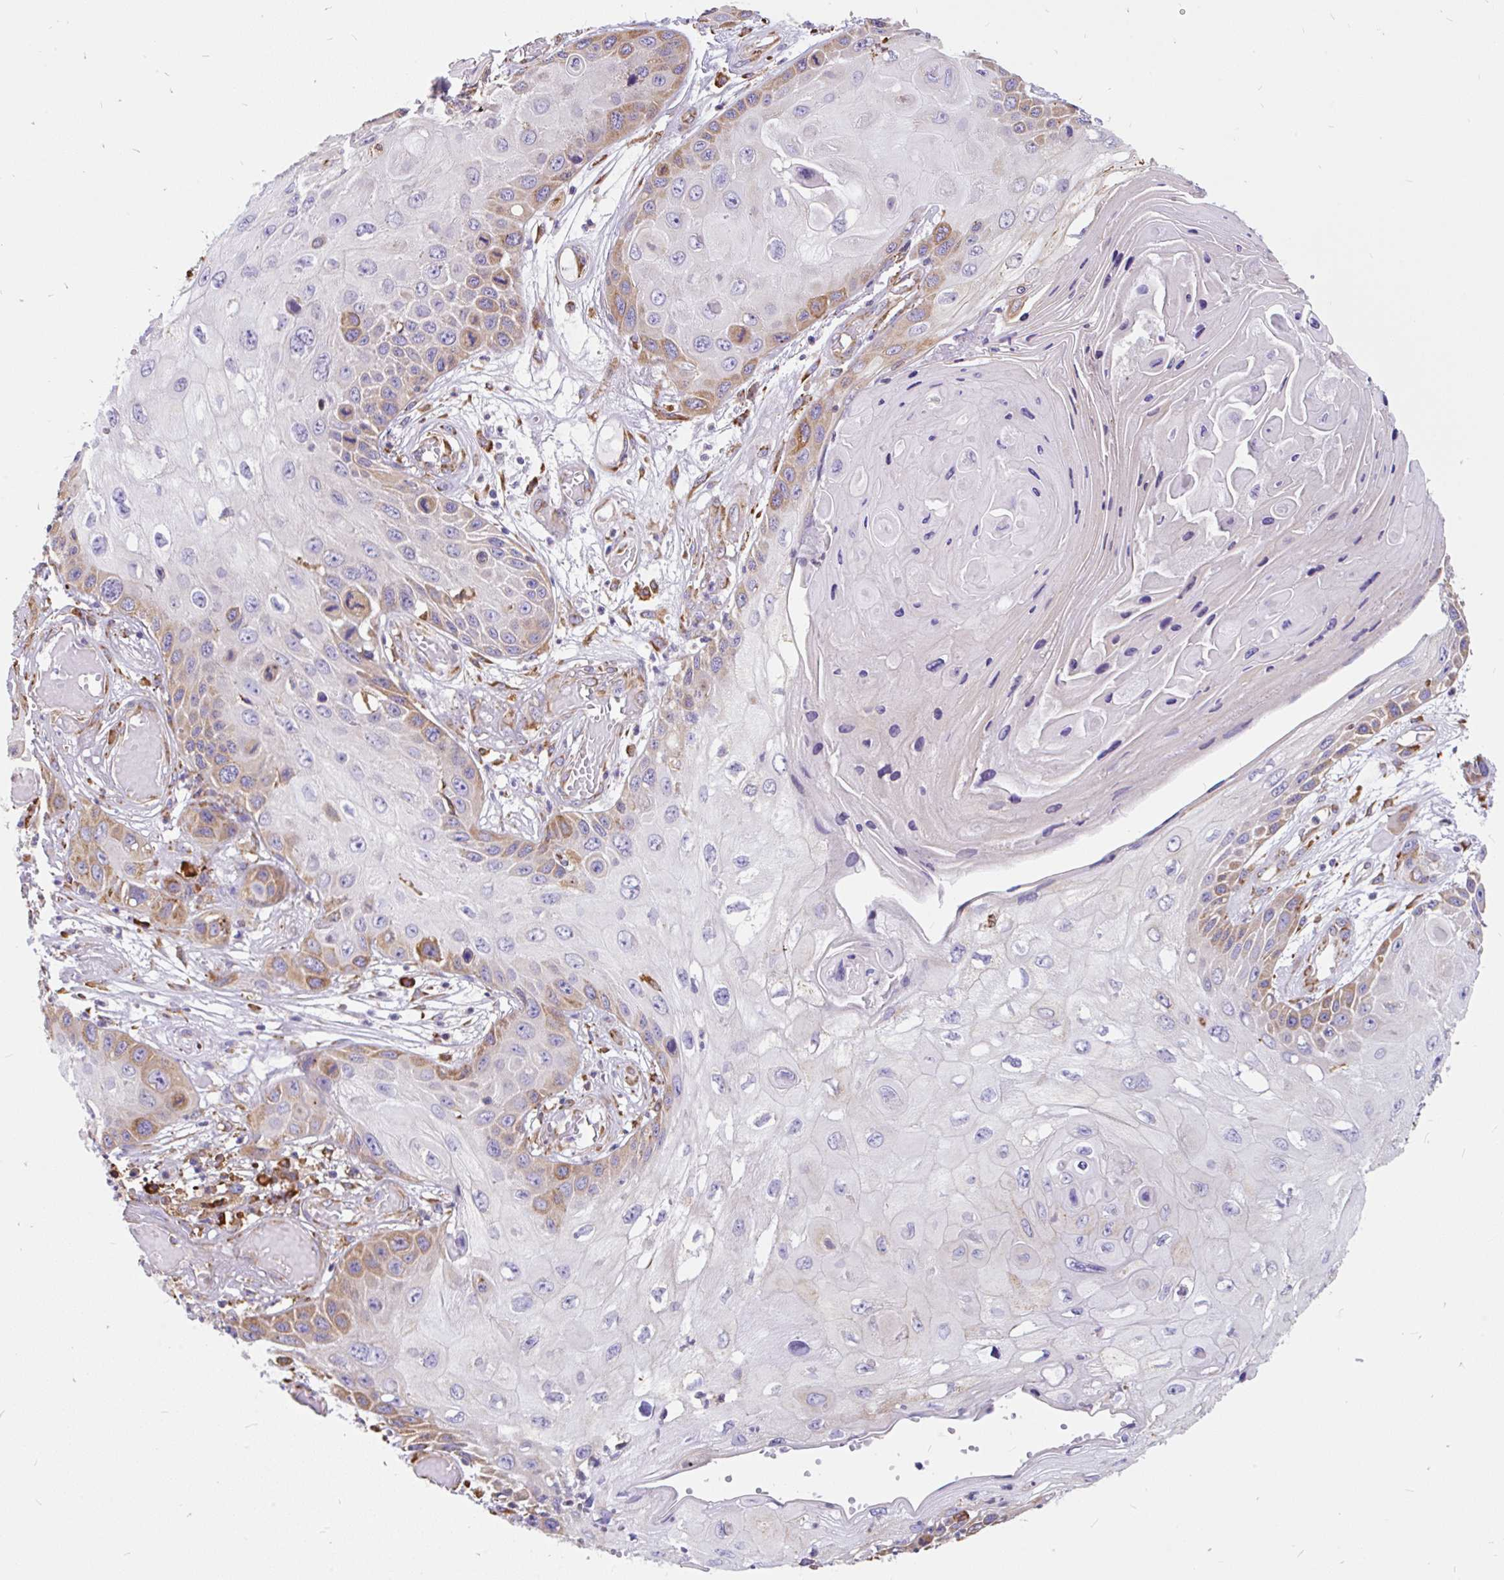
{"staining": {"intensity": "moderate", "quantity": "<25%", "location": "cytoplasmic/membranous"}, "tissue": "skin cancer", "cell_type": "Tumor cells", "image_type": "cancer", "snomed": [{"axis": "morphology", "description": "Squamous cell carcinoma, NOS"}, {"axis": "topography", "description": "Skin"}, {"axis": "topography", "description": "Vulva"}], "caption": "Immunohistochemical staining of human skin cancer displays low levels of moderate cytoplasmic/membranous staining in about <25% of tumor cells. Immunohistochemistry stains the protein of interest in brown and the nuclei are stained blue.", "gene": "EML5", "patient": {"sex": "female", "age": 44}}